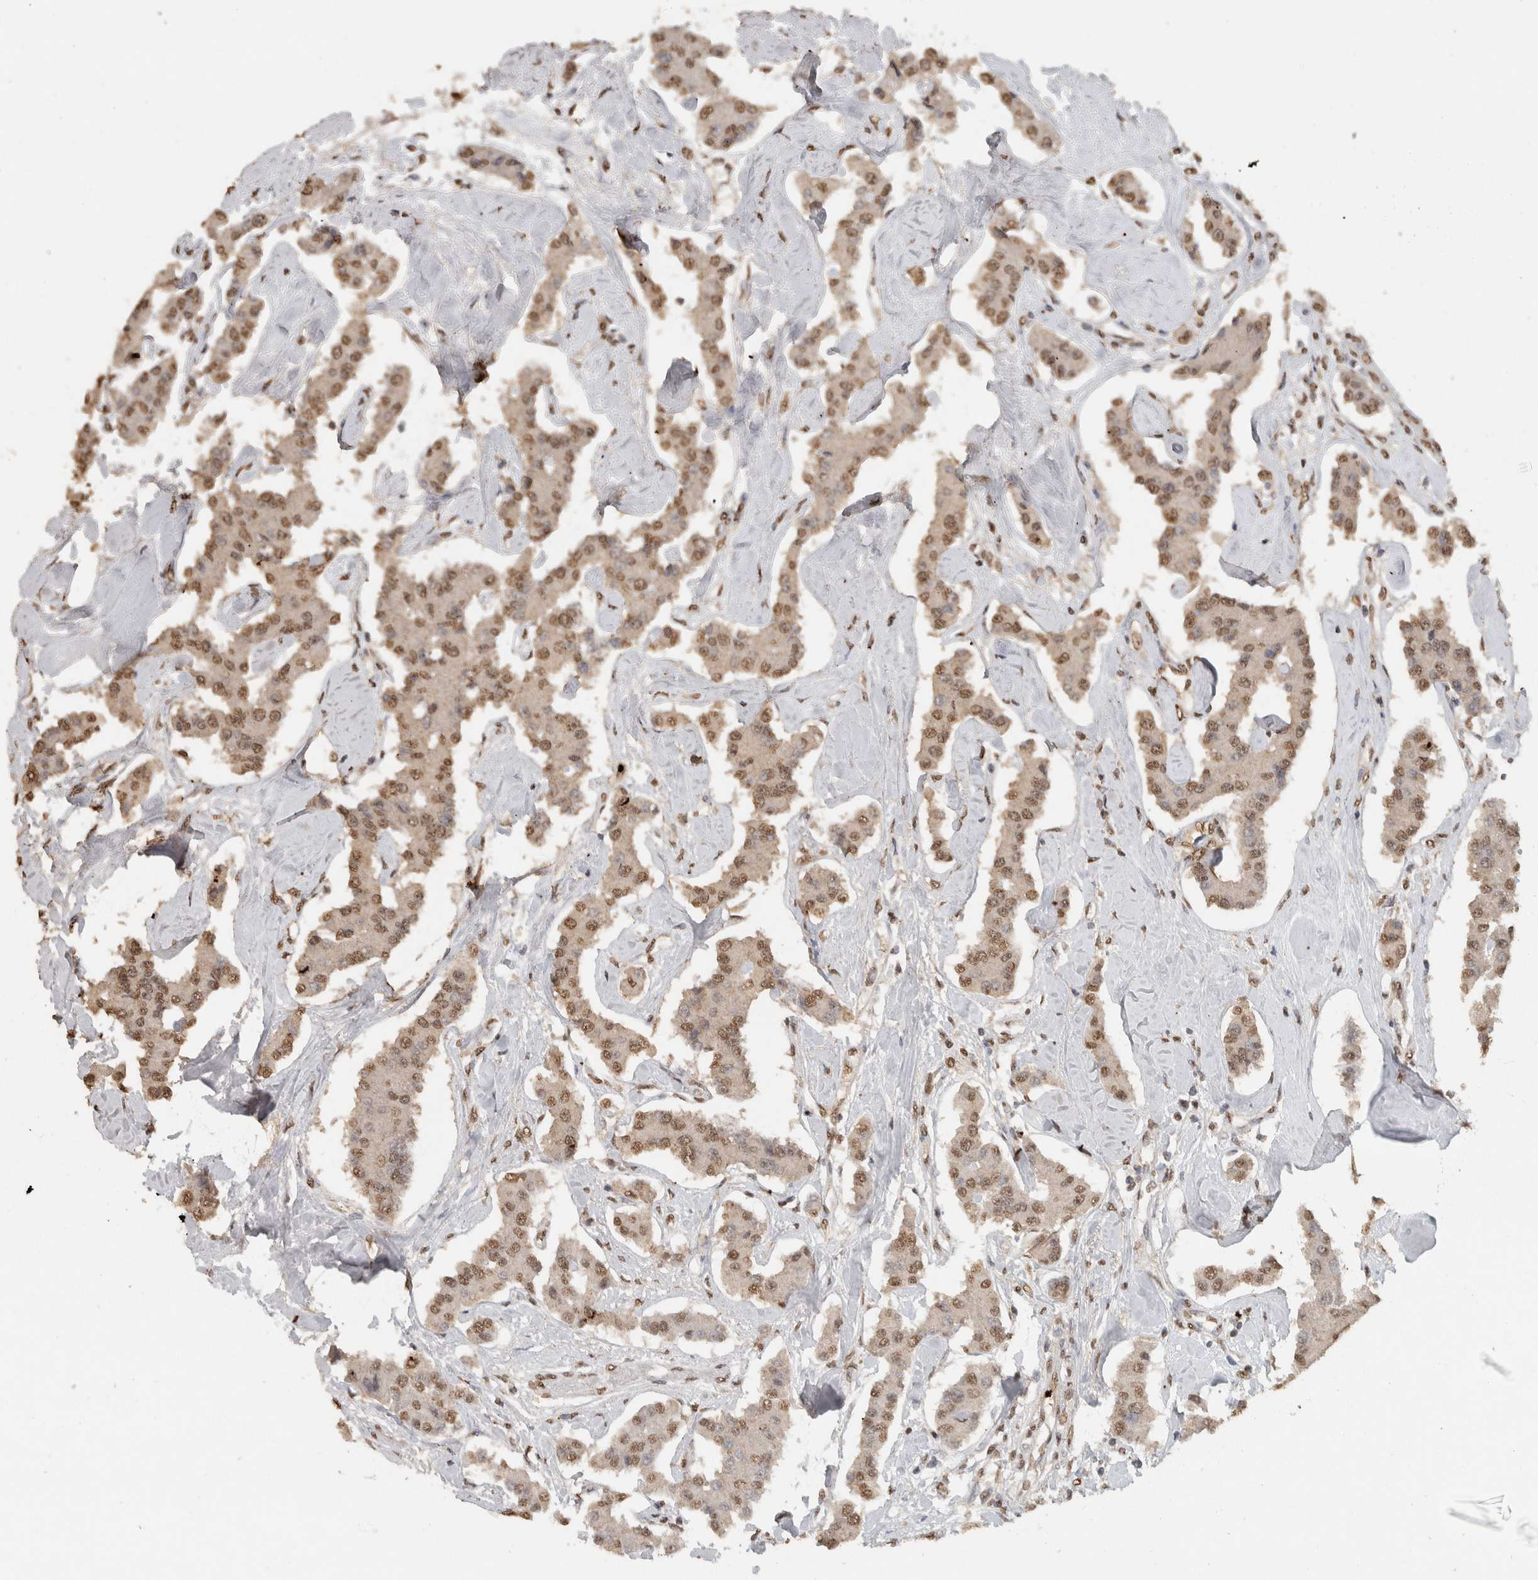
{"staining": {"intensity": "moderate", "quantity": ">75%", "location": "nuclear"}, "tissue": "carcinoid", "cell_type": "Tumor cells", "image_type": "cancer", "snomed": [{"axis": "morphology", "description": "Carcinoid, malignant, NOS"}, {"axis": "topography", "description": "Pancreas"}], "caption": "Carcinoid (malignant) was stained to show a protein in brown. There is medium levels of moderate nuclear expression in approximately >75% of tumor cells.", "gene": "HAND2", "patient": {"sex": "male", "age": 41}}